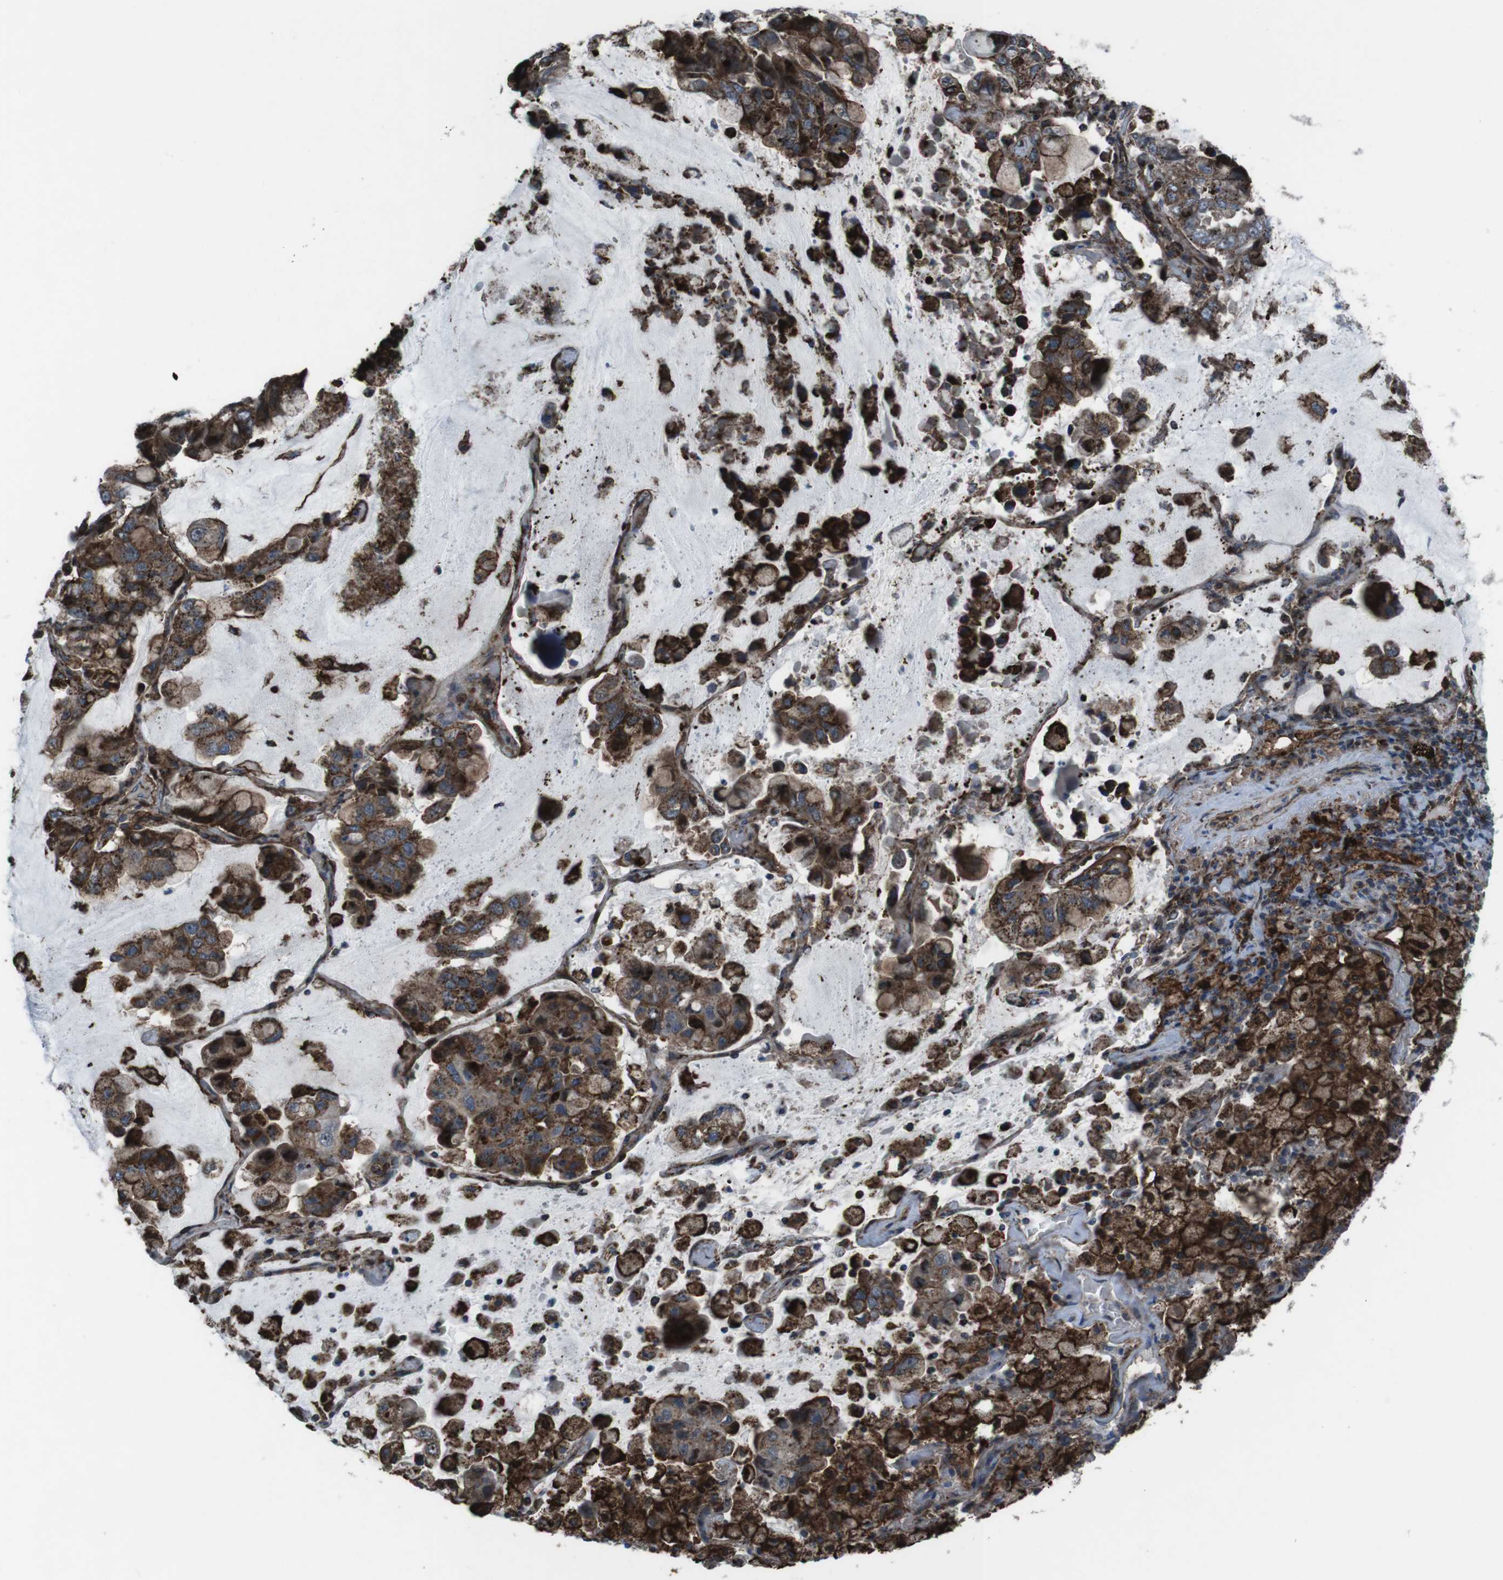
{"staining": {"intensity": "strong", "quantity": ">75%", "location": "cytoplasmic/membranous"}, "tissue": "lung cancer", "cell_type": "Tumor cells", "image_type": "cancer", "snomed": [{"axis": "morphology", "description": "Adenocarcinoma, NOS"}, {"axis": "topography", "description": "Lung"}], "caption": "This image reveals lung cancer (adenocarcinoma) stained with immunohistochemistry to label a protein in brown. The cytoplasmic/membranous of tumor cells show strong positivity for the protein. Nuclei are counter-stained blue.", "gene": "GDF10", "patient": {"sex": "male", "age": 64}}